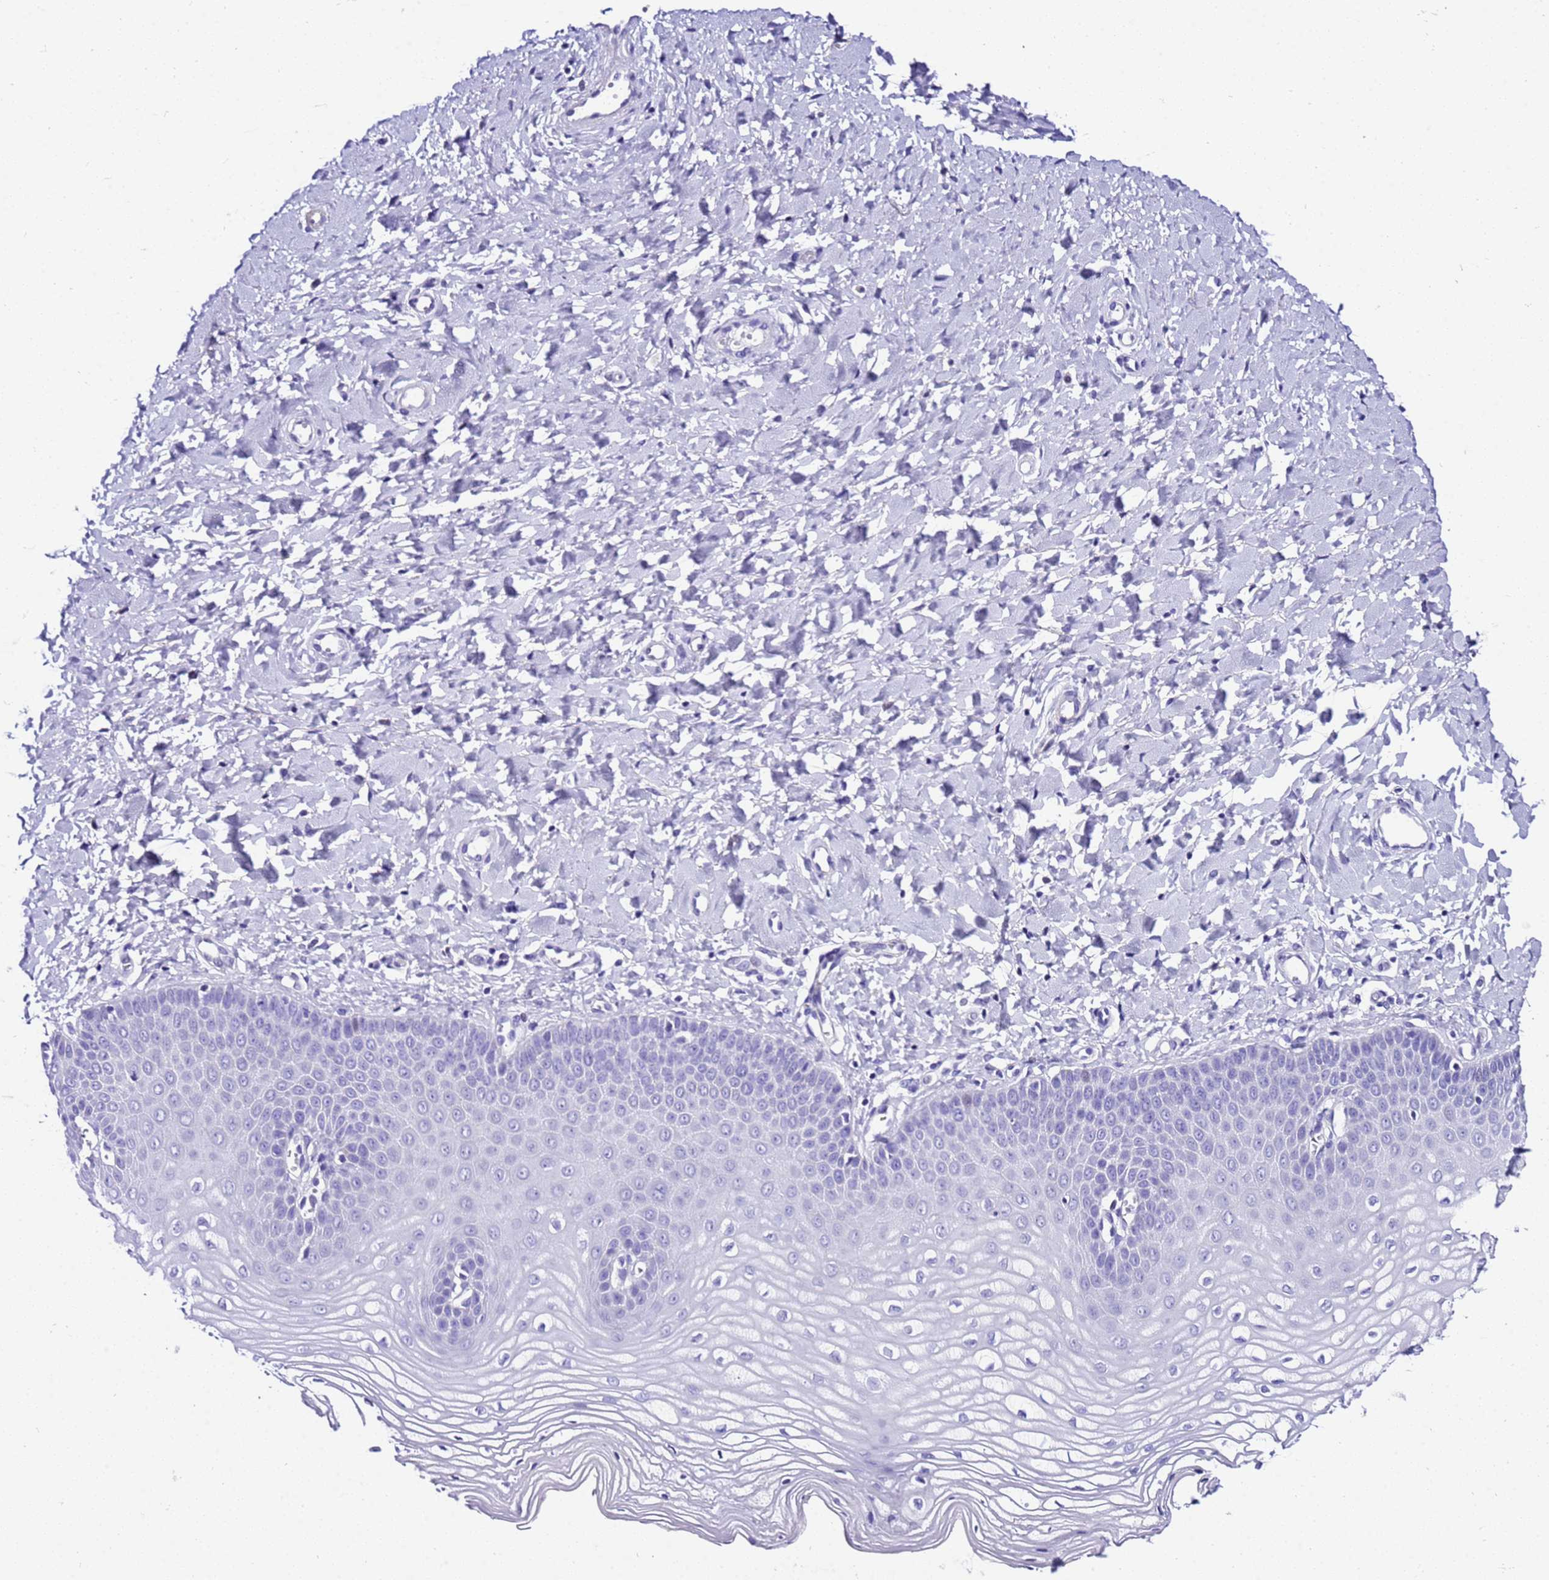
{"staining": {"intensity": "negative", "quantity": "none", "location": "none"}, "tissue": "vagina", "cell_type": "Squamous epithelial cells", "image_type": "normal", "snomed": [{"axis": "morphology", "description": "Normal tissue, NOS"}, {"axis": "topography", "description": "Vagina"}, {"axis": "topography", "description": "Cervix"}], "caption": "This image is of normal vagina stained with immunohistochemistry (IHC) to label a protein in brown with the nuclei are counter-stained blue. There is no staining in squamous epithelial cells.", "gene": "ZNF417", "patient": {"sex": "female", "age": 40}}